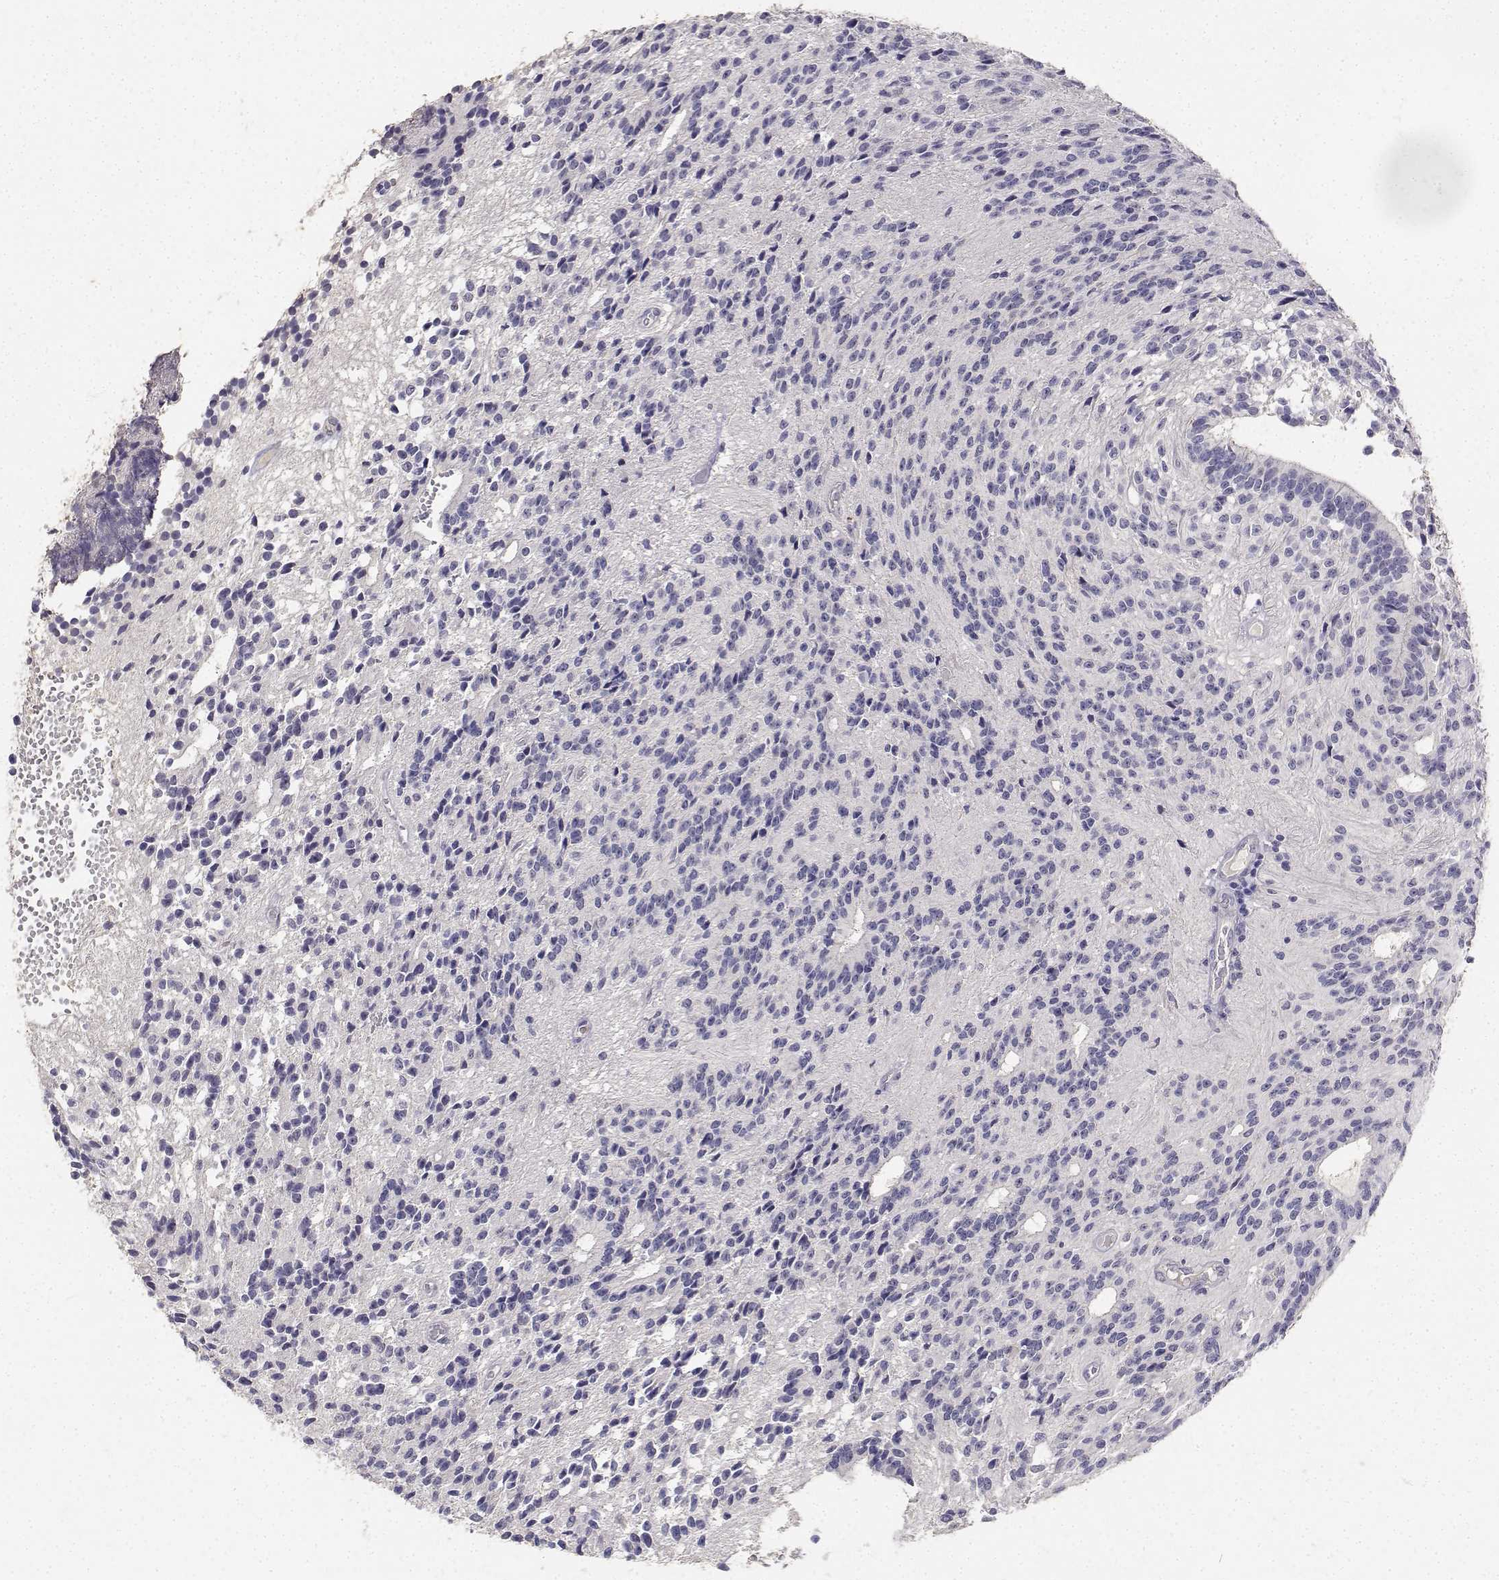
{"staining": {"intensity": "negative", "quantity": "none", "location": "none"}, "tissue": "glioma", "cell_type": "Tumor cells", "image_type": "cancer", "snomed": [{"axis": "morphology", "description": "Glioma, malignant, Low grade"}, {"axis": "topography", "description": "Brain"}], "caption": "Photomicrograph shows no protein staining in tumor cells of glioma tissue.", "gene": "PAEP", "patient": {"sex": "male", "age": 31}}